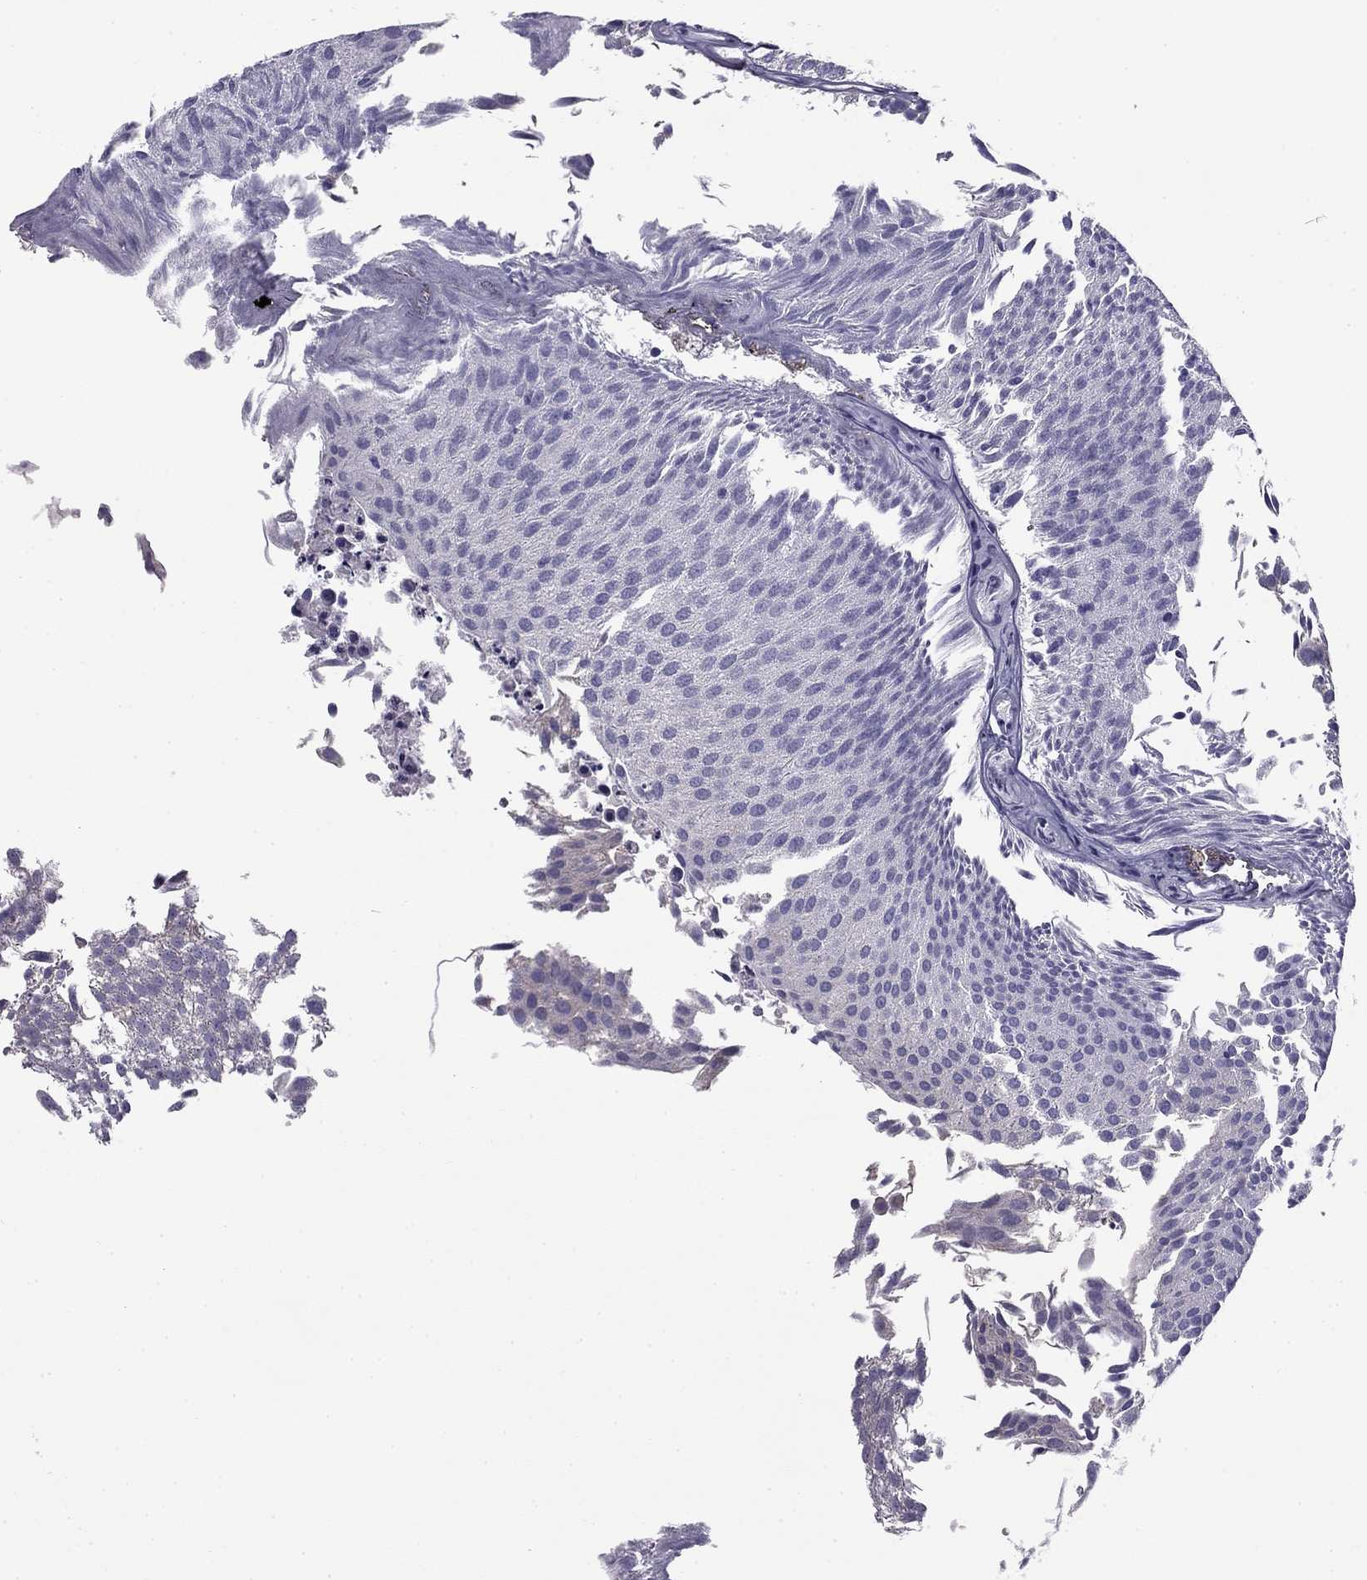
{"staining": {"intensity": "negative", "quantity": "none", "location": "none"}, "tissue": "urothelial cancer", "cell_type": "Tumor cells", "image_type": "cancer", "snomed": [{"axis": "morphology", "description": "Urothelial carcinoma, Low grade"}, {"axis": "topography", "description": "Urinary bladder"}], "caption": "Protein analysis of urothelial cancer demonstrates no significant expression in tumor cells.", "gene": "FLNC", "patient": {"sex": "male", "age": 52}}